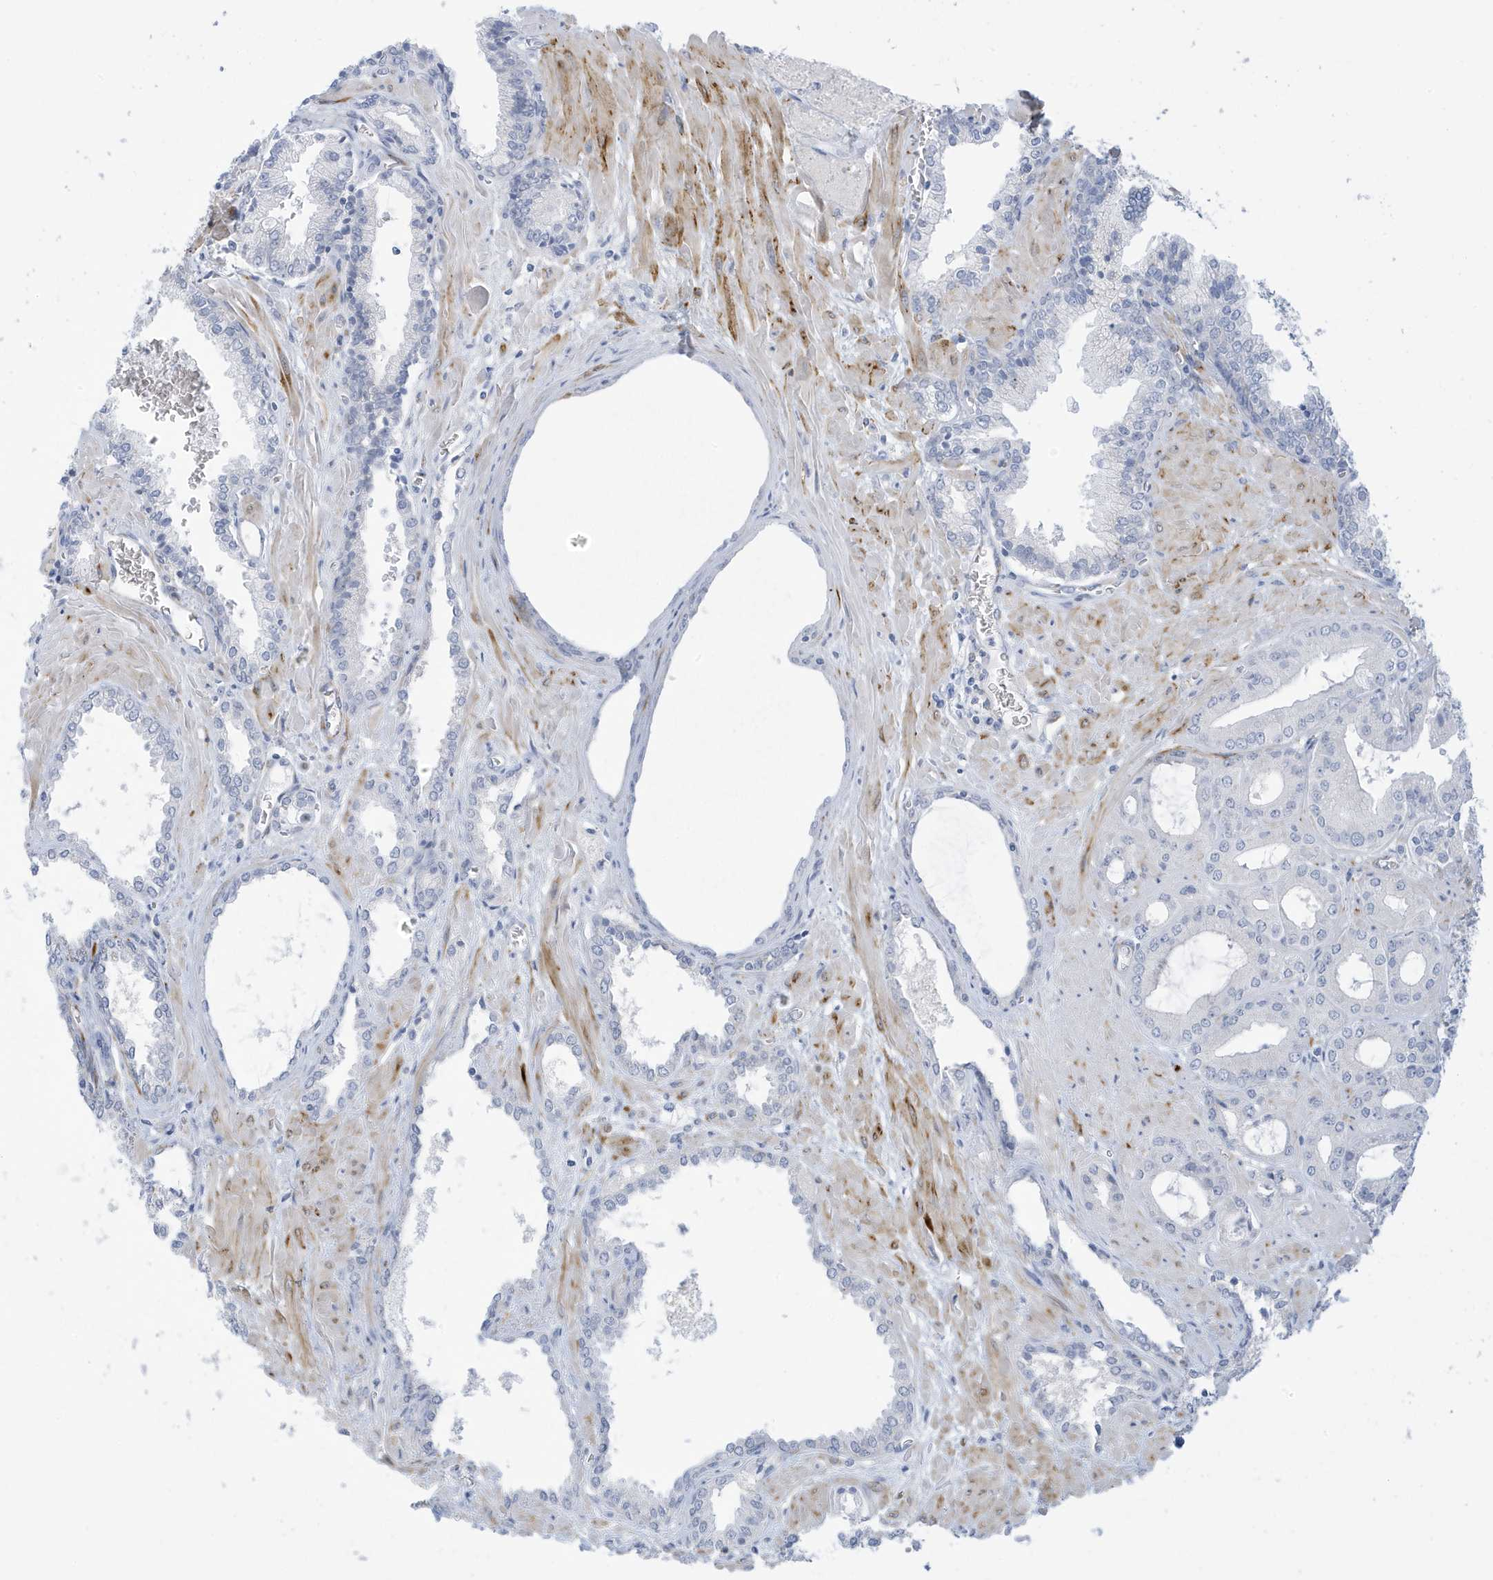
{"staining": {"intensity": "negative", "quantity": "none", "location": "none"}, "tissue": "prostate cancer", "cell_type": "Tumor cells", "image_type": "cancer", "snomed": [{"axis": "morphology", "description": "Adenocarcinoma, Low grade"}, {"axis": "topography", "description": "Prostate"}], "caption": "This is an immunohistochemistry (IHC) micrograph of human prostate cancer (low-grade adenocarcinoma). There is no expression in tumor cells.", "gene": "PERM1", "patient": {"sex": "male", "age": 67}}